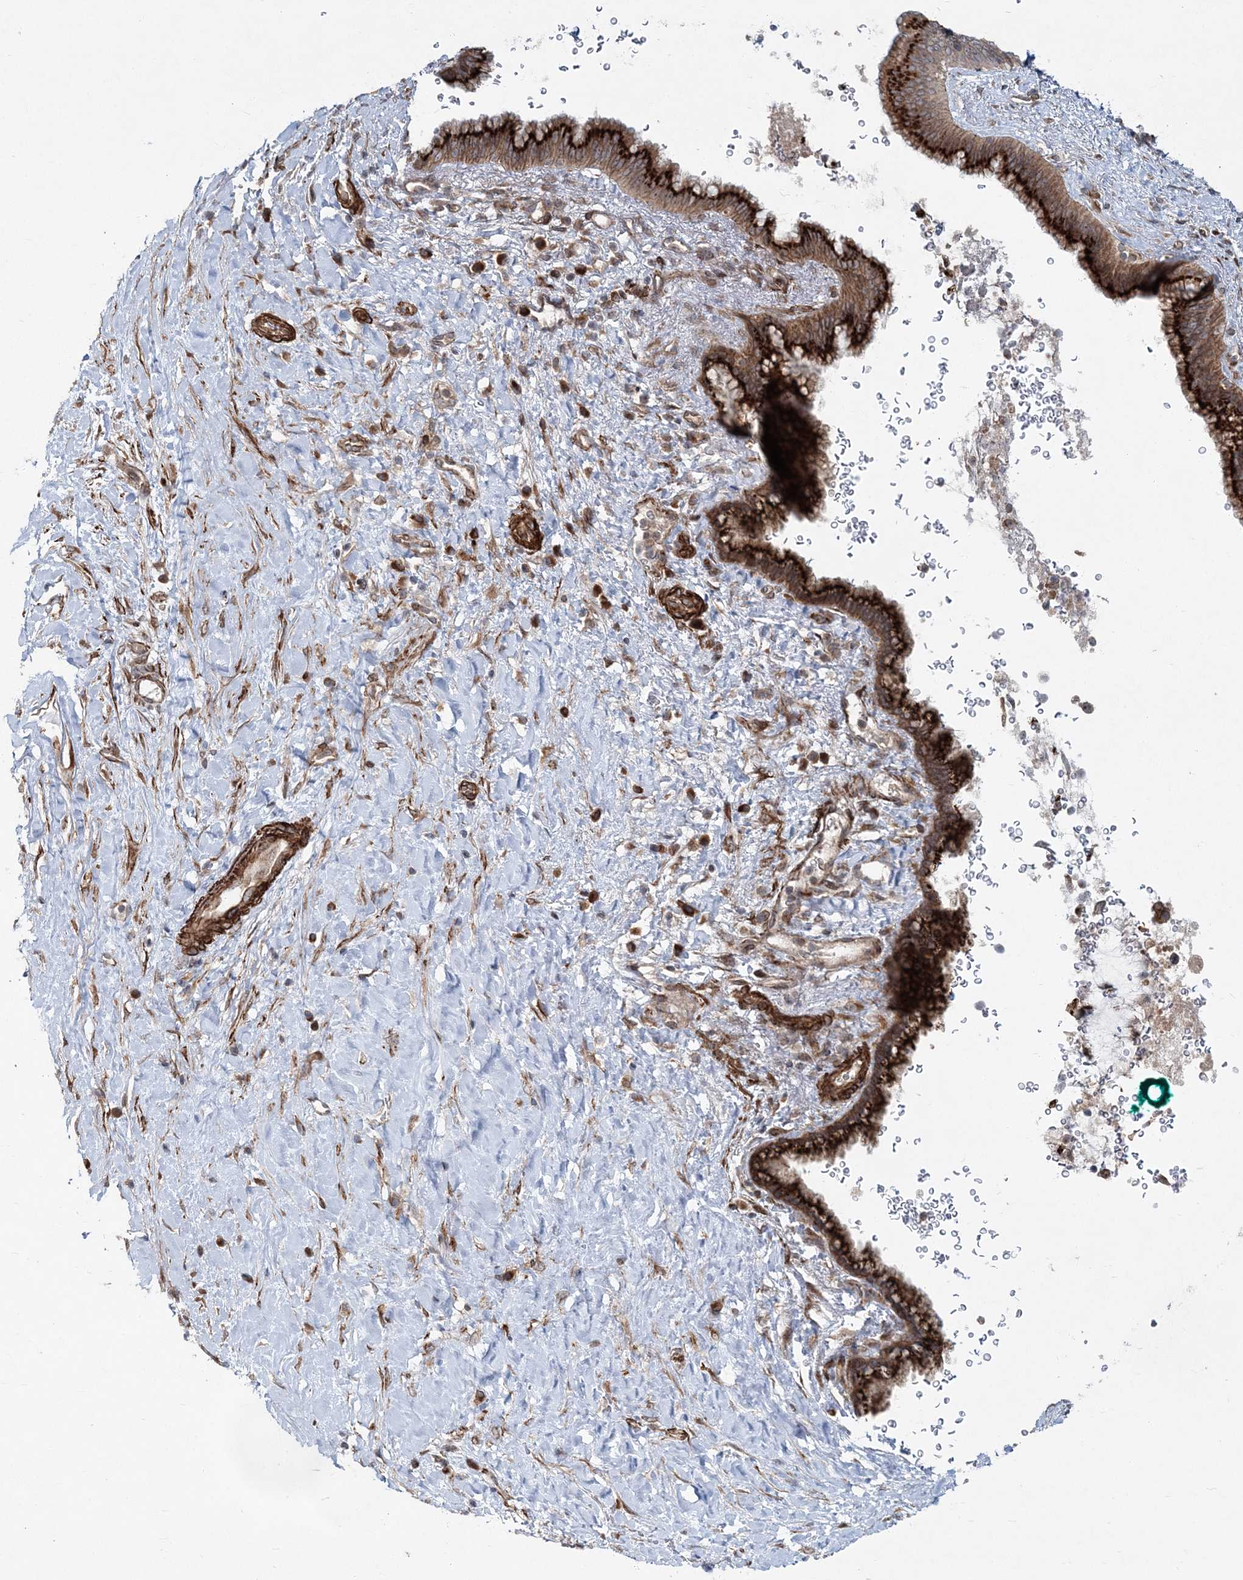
{"staining": {"intensity": "strong", "quantity": ">75%", "location": "cytoplasmic/membranous"}, "tissue": "pancreatic cancer", "cell_type": "Tumor cells", "image_type": "cancer", "snomed": [{"axis": "morphology", "description": "Adenocarcinoma, NOS"}, {"axis": "topography", "description": "Pancreas"}], "caption": "An immunohistochemistry (IHC) histopathology image of tumor tissue is shown. Protein staining in brown highlights strong cytoplasmic/membranous positivity in pancreatic cancer within tumor cells. The protein is shown in brown color, while the nuclei are stained blue.", "gene": "NBAS", "patient": {"sex": "male", "age": 75}}